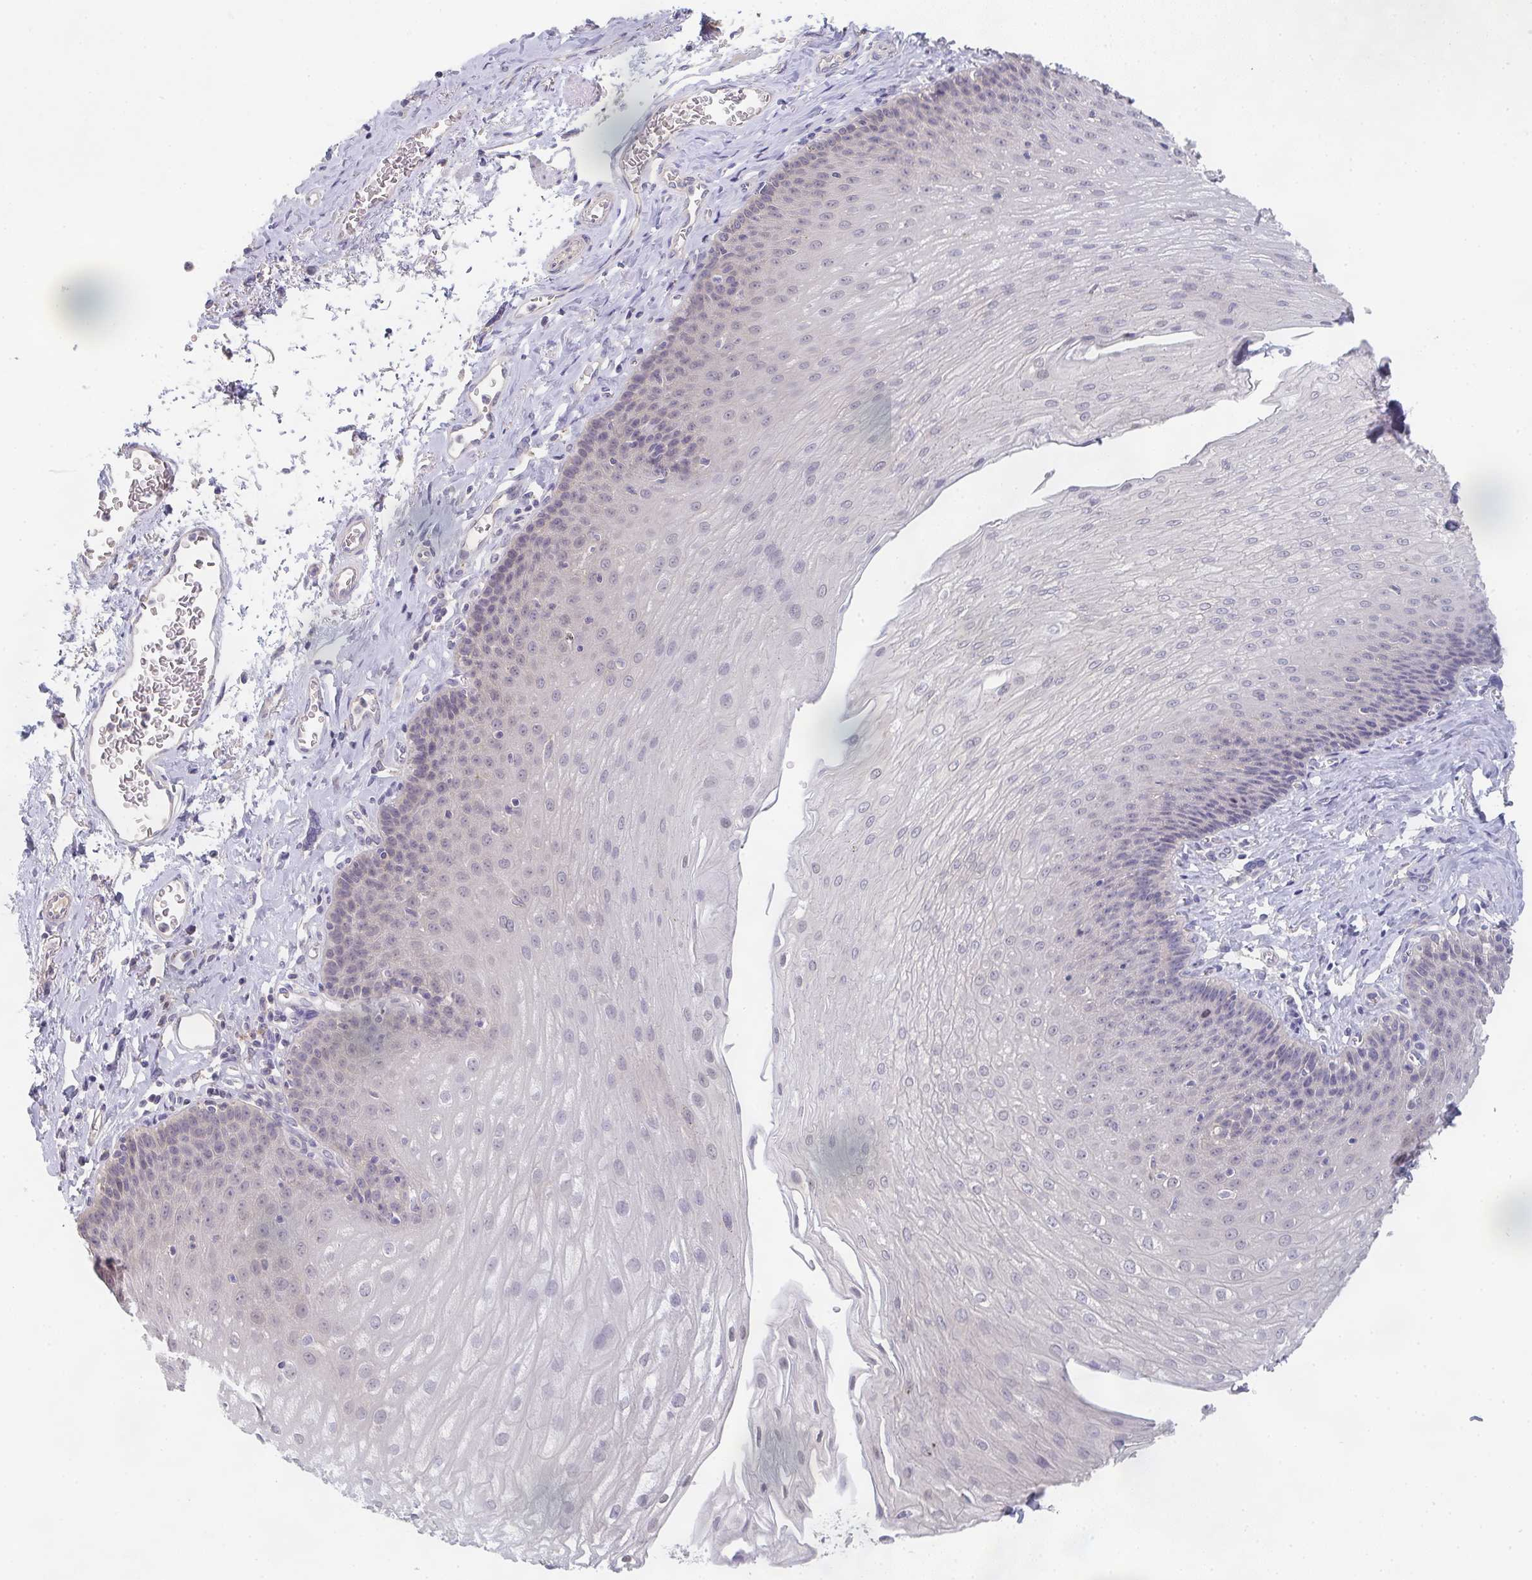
{"staining": {"intensity": "negative", "quantity": "none", "location": "none"}, "tissue": "esophagus", "cell_type": "Squamous epithelial cells", "image_type": "normal", "snomed": [{"axis": "morphology", "description": "Normal tissue, NOS"}, {"axis": "topography", "description": "Esophagus"}], "caption": "Immunohistochemistry photomicrograph of normal esophagus: human esophagus stained with DAB (3,3'-diaminobenzidine) demonstrates no significant protein staining in squamous epithelial cells.", "gene": "CHMP5", "patient": {"sex": "female", "age": 81}}